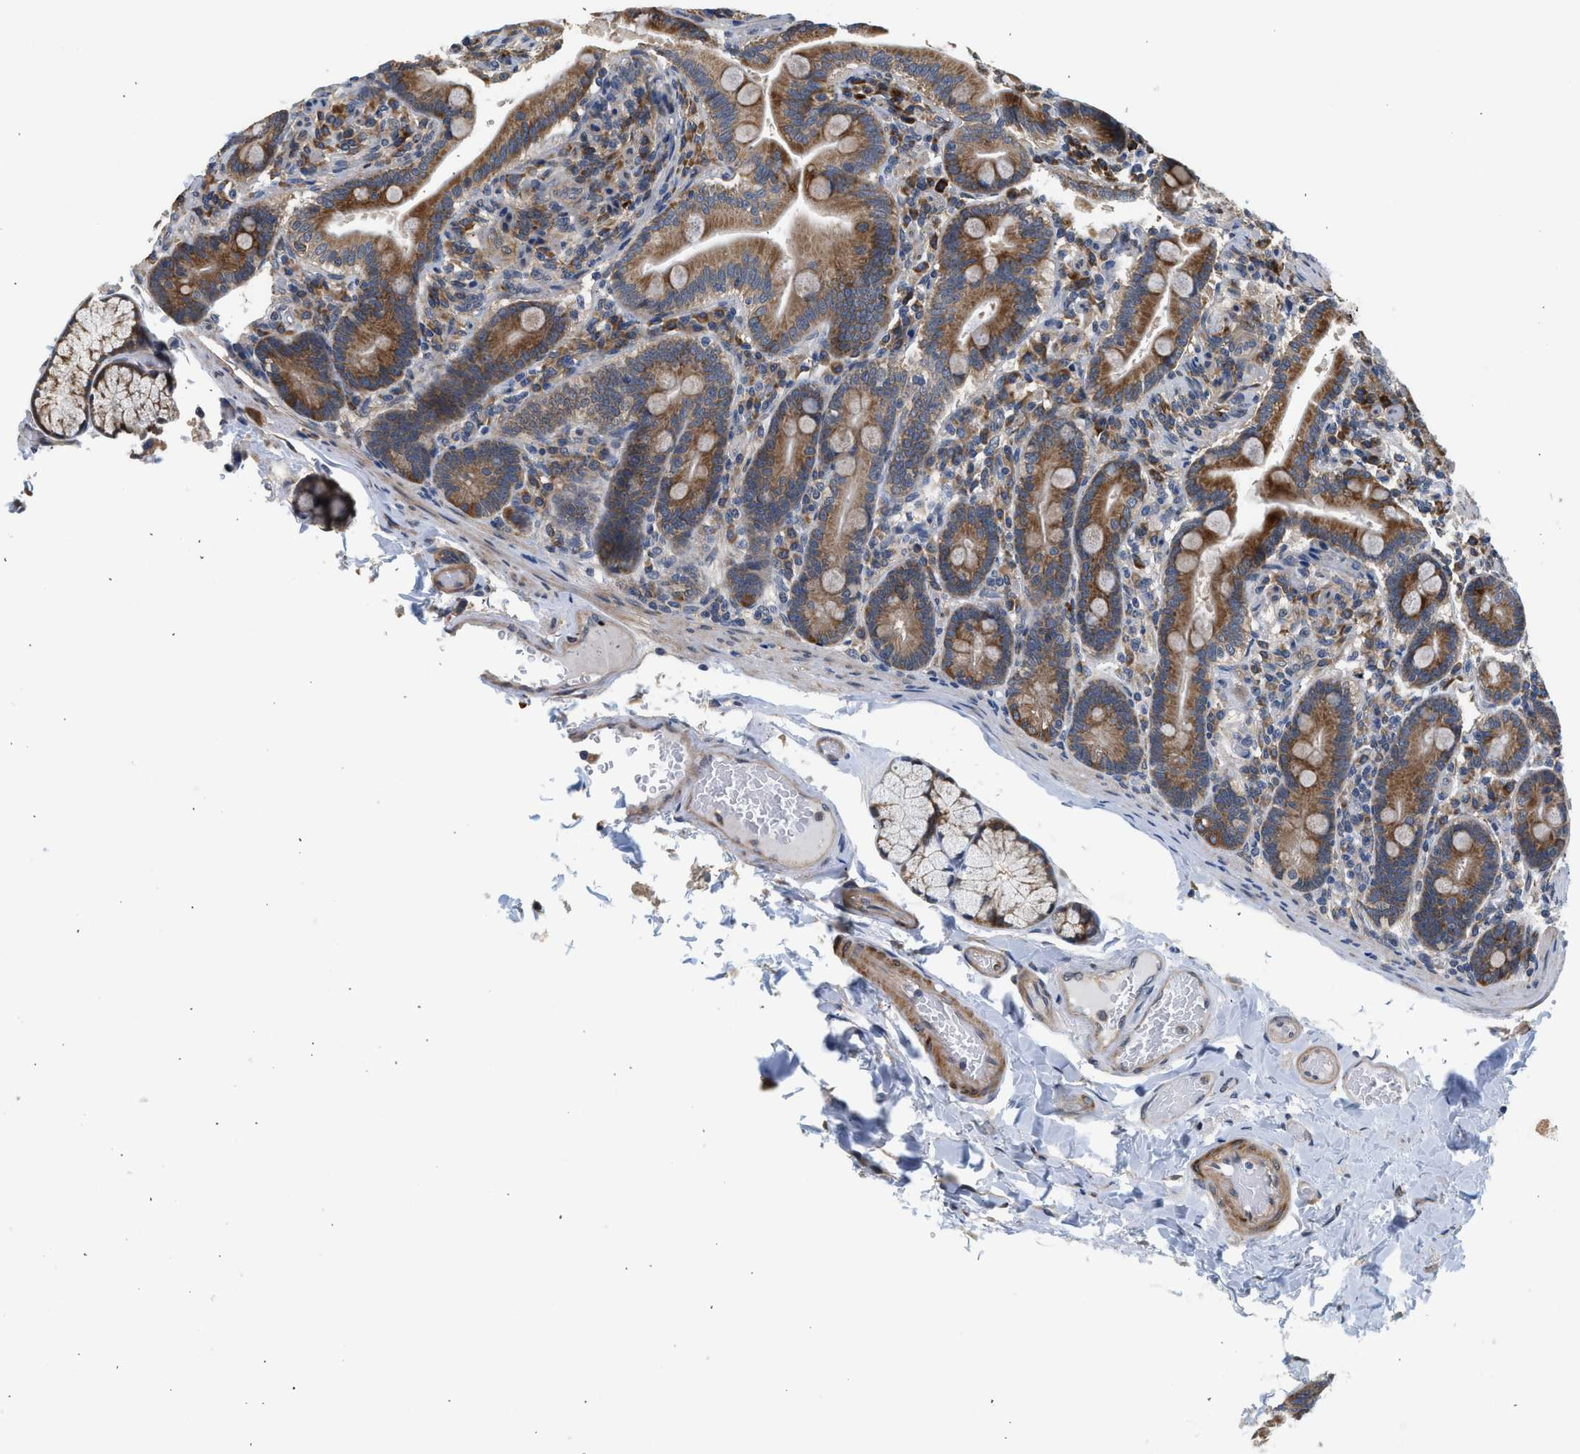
{"staining": {"intensity": "moderate", "quantity": ">75%", "location": "cytoplasmic/membranous"}, "tissue": "duodenum", "cell_type": "Glandular cells", "image_type": "normal", "snomed": [{"axis": "morphology", "description": "Normal tissue, NOS"}, {"axis": "topography", "description": "Duodenum"}], "caption": "Immunohistochemistry histopathology image of benign duodenum: duodenum stained using IHC exhibits medium levels of moderate protein expression localized specifically in the cytoplasmic/membranous of glandular cells, appearing as a cytoplasmic/membranous brown color.", "gene": "POLG2", "patient": {"sex": "male", "age": 54}}